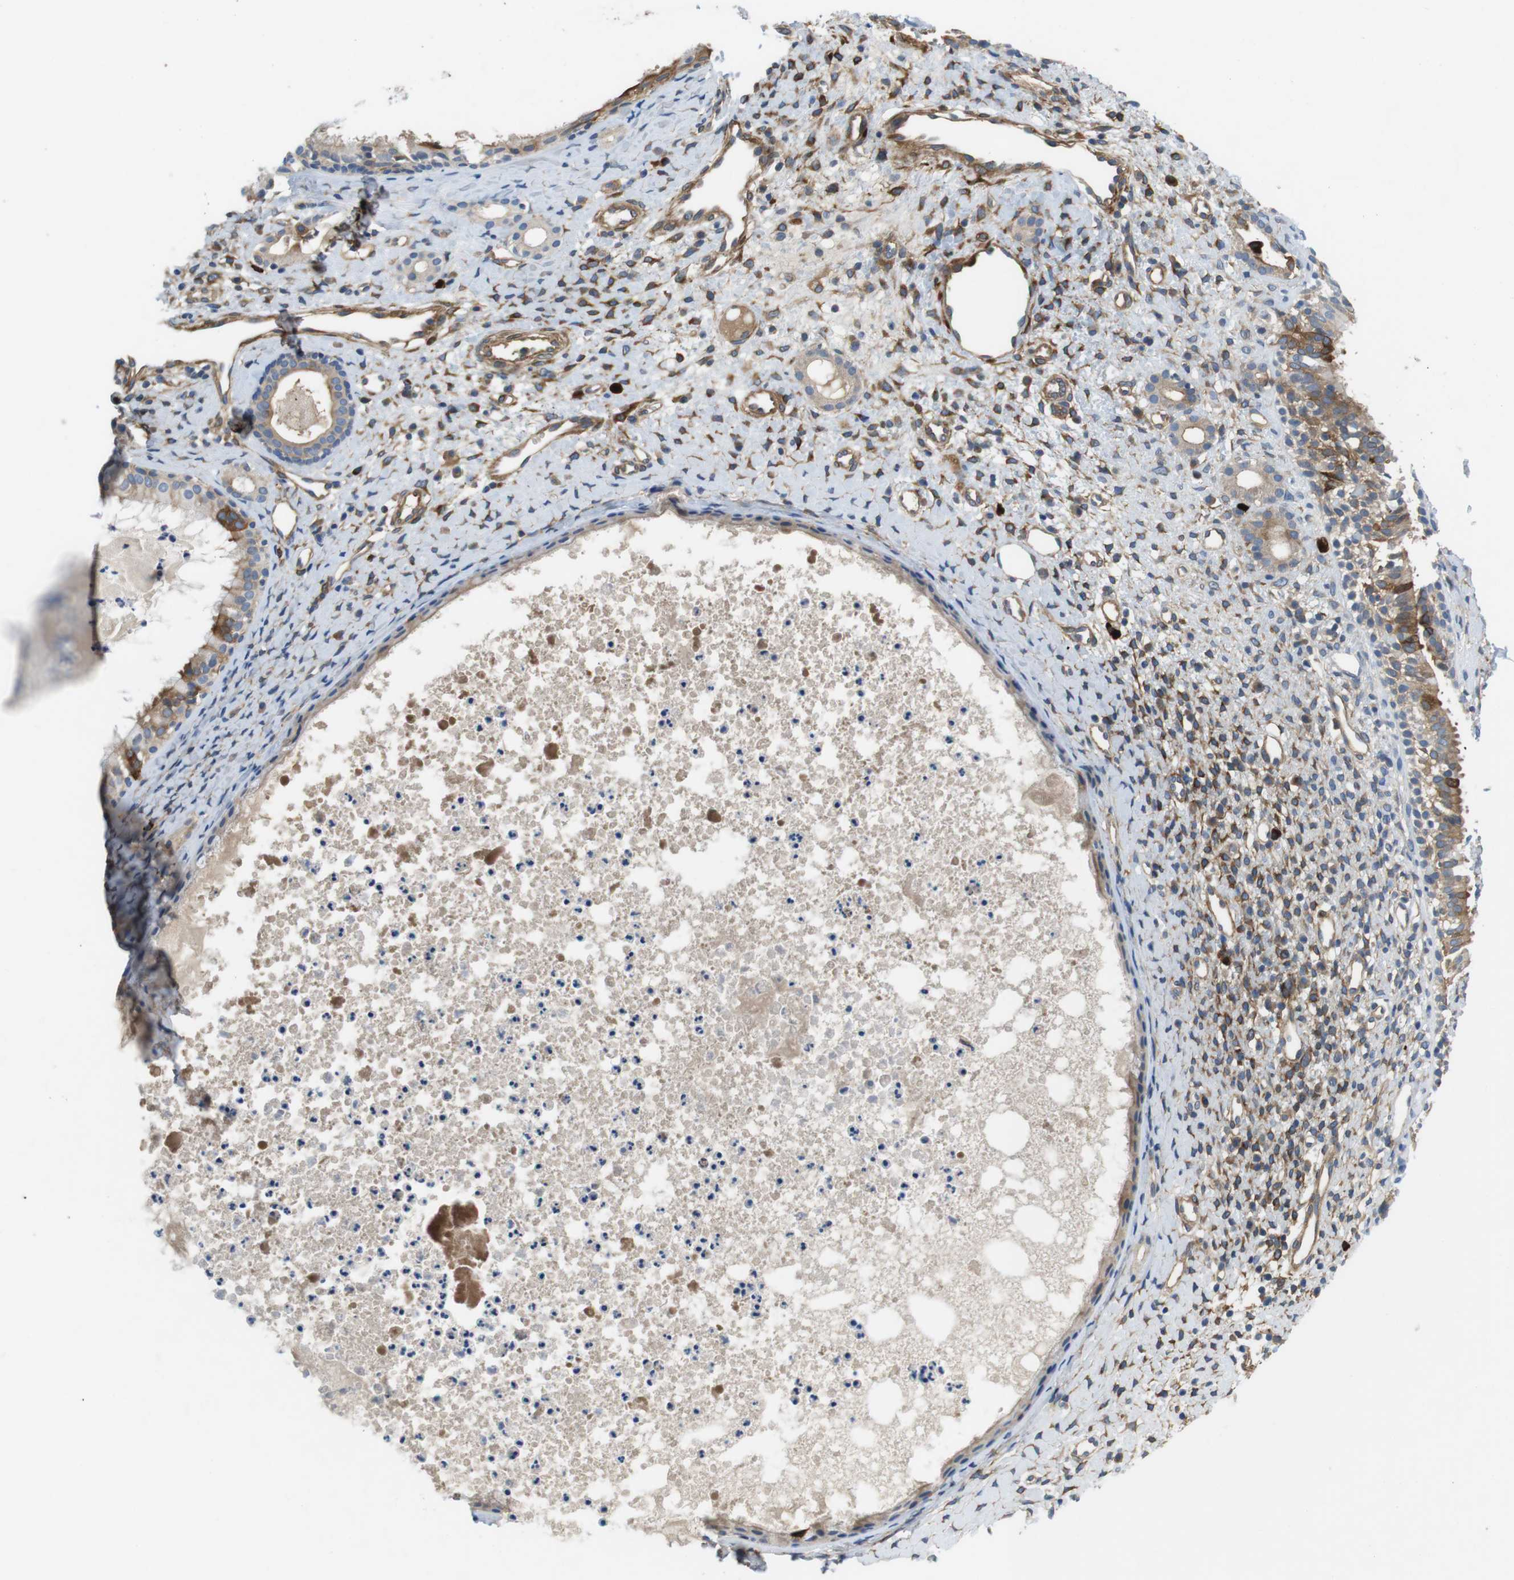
{"staining": {"intensity": "moderate", "quantity": "<25%", "location": "cytoplasmic/membranous"}, "tissue": "nasopharynx", "cell_type": "Respiratory epithelial cells", "image_type": "normal", "snomed": [{"axis": "morphology", "description": "Normal tissue, NOS"}, {"axis": "topography", "description": "Nasopharynx"}], "caption": "Brown immunohistochemical staining in benign human nasopharynx shows moderate cytoplasmic/membranous staining in approximately <25% of respiratory epithelial cells.", "gene": "DCLK1", "patient": {"sex": "male", "age": 22}}